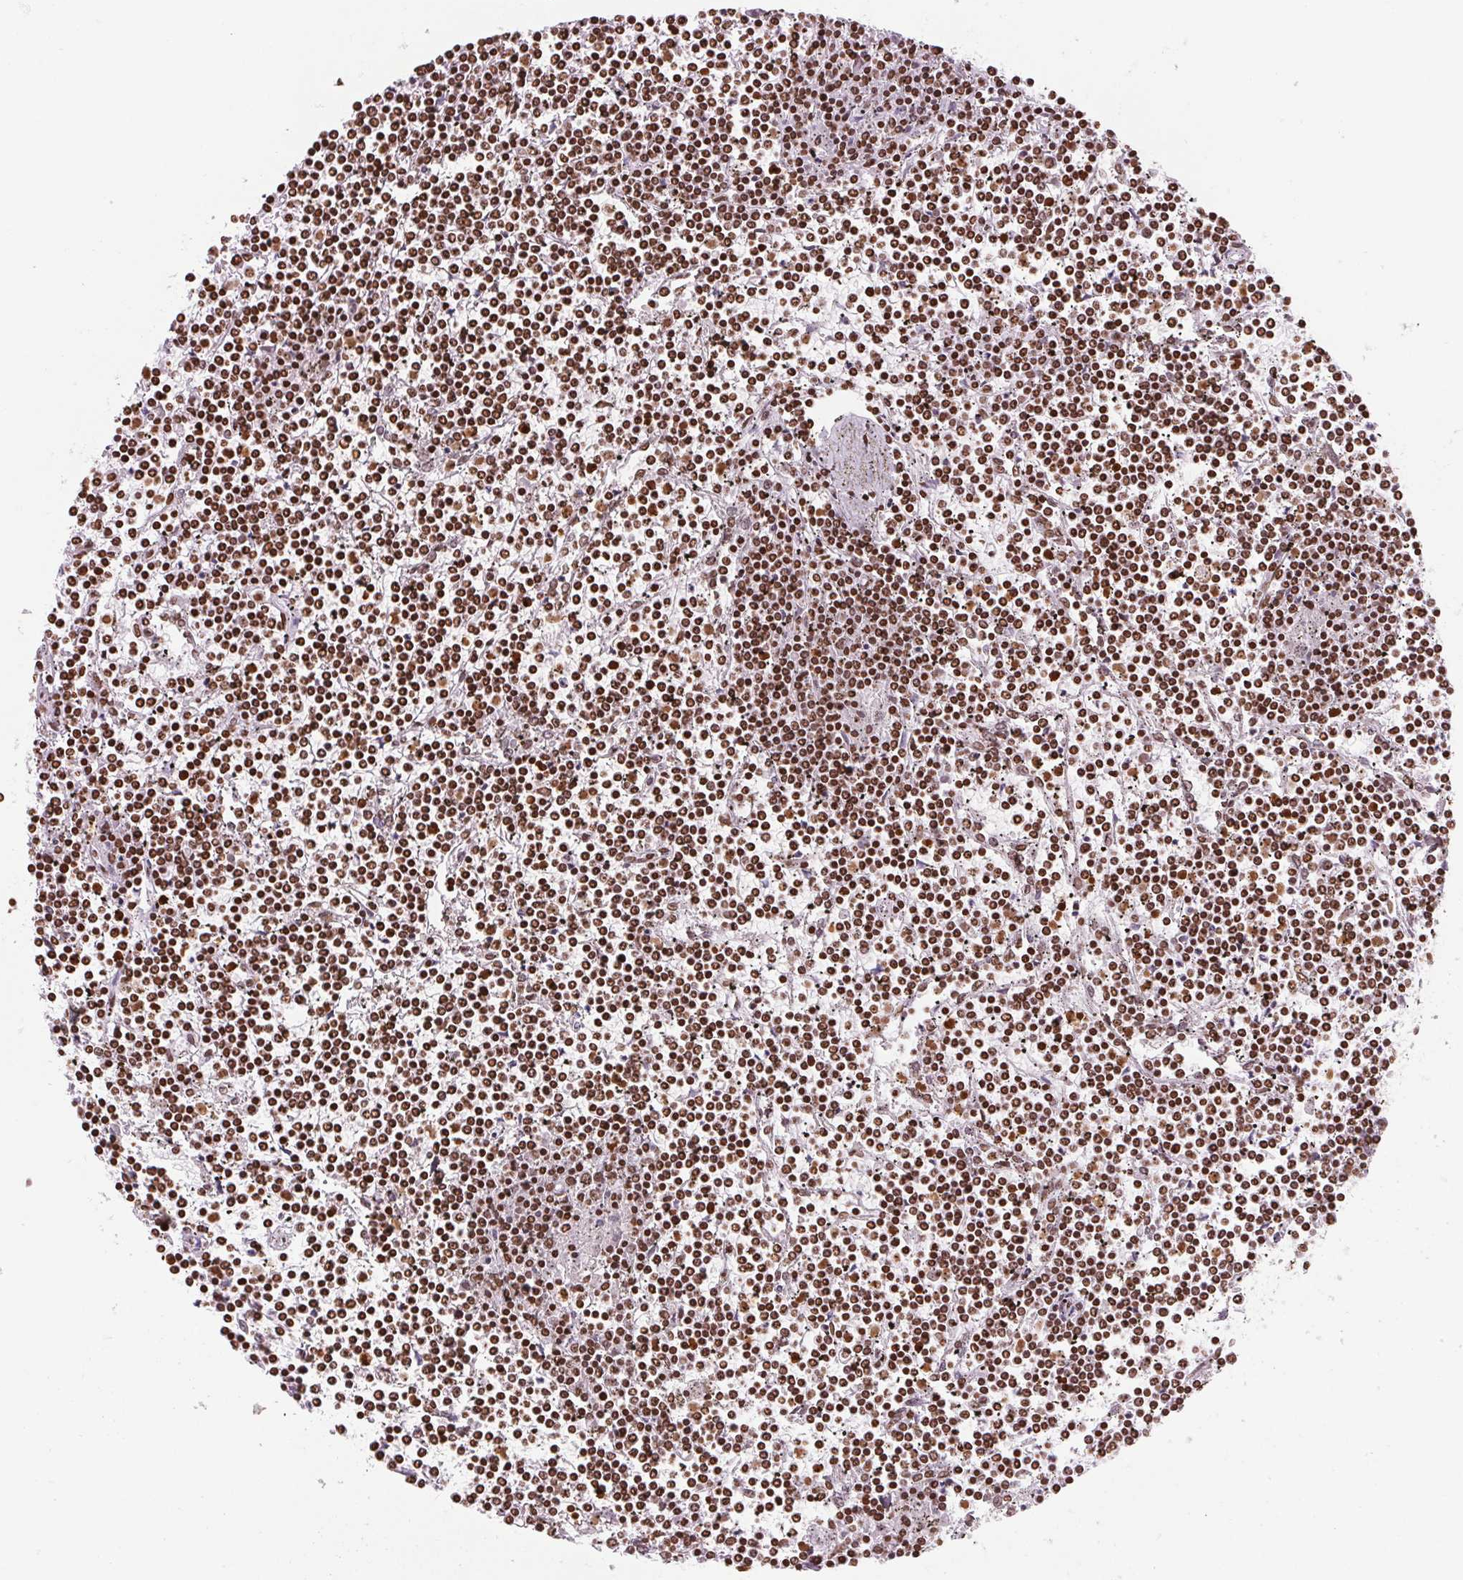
{"staining": {"intensity": "strong", "quantity": ">75%", "location": "cytoplasmic/membranous,nuclear"}, "tissue": "lymphoma", "cell_type": "Tumor cells", "image_type": "cancer", "snomed": [{"axis": "morphology", "description": "Malignant lymphoma, non-Hodgkin's type, Low grade"}, {"axis": "topography", "description": "Spleen"}], "caption": "Brown immunohistochemical staining in human malignant lymphoma, non-Hodgkin's type (low-grade) reveals strong cytoplasmic/membranous and nuclear positivity in approximately >75% of tumor cells.", "gene": "SMIM12", "patient": {"sex": "female", "age": 19}}